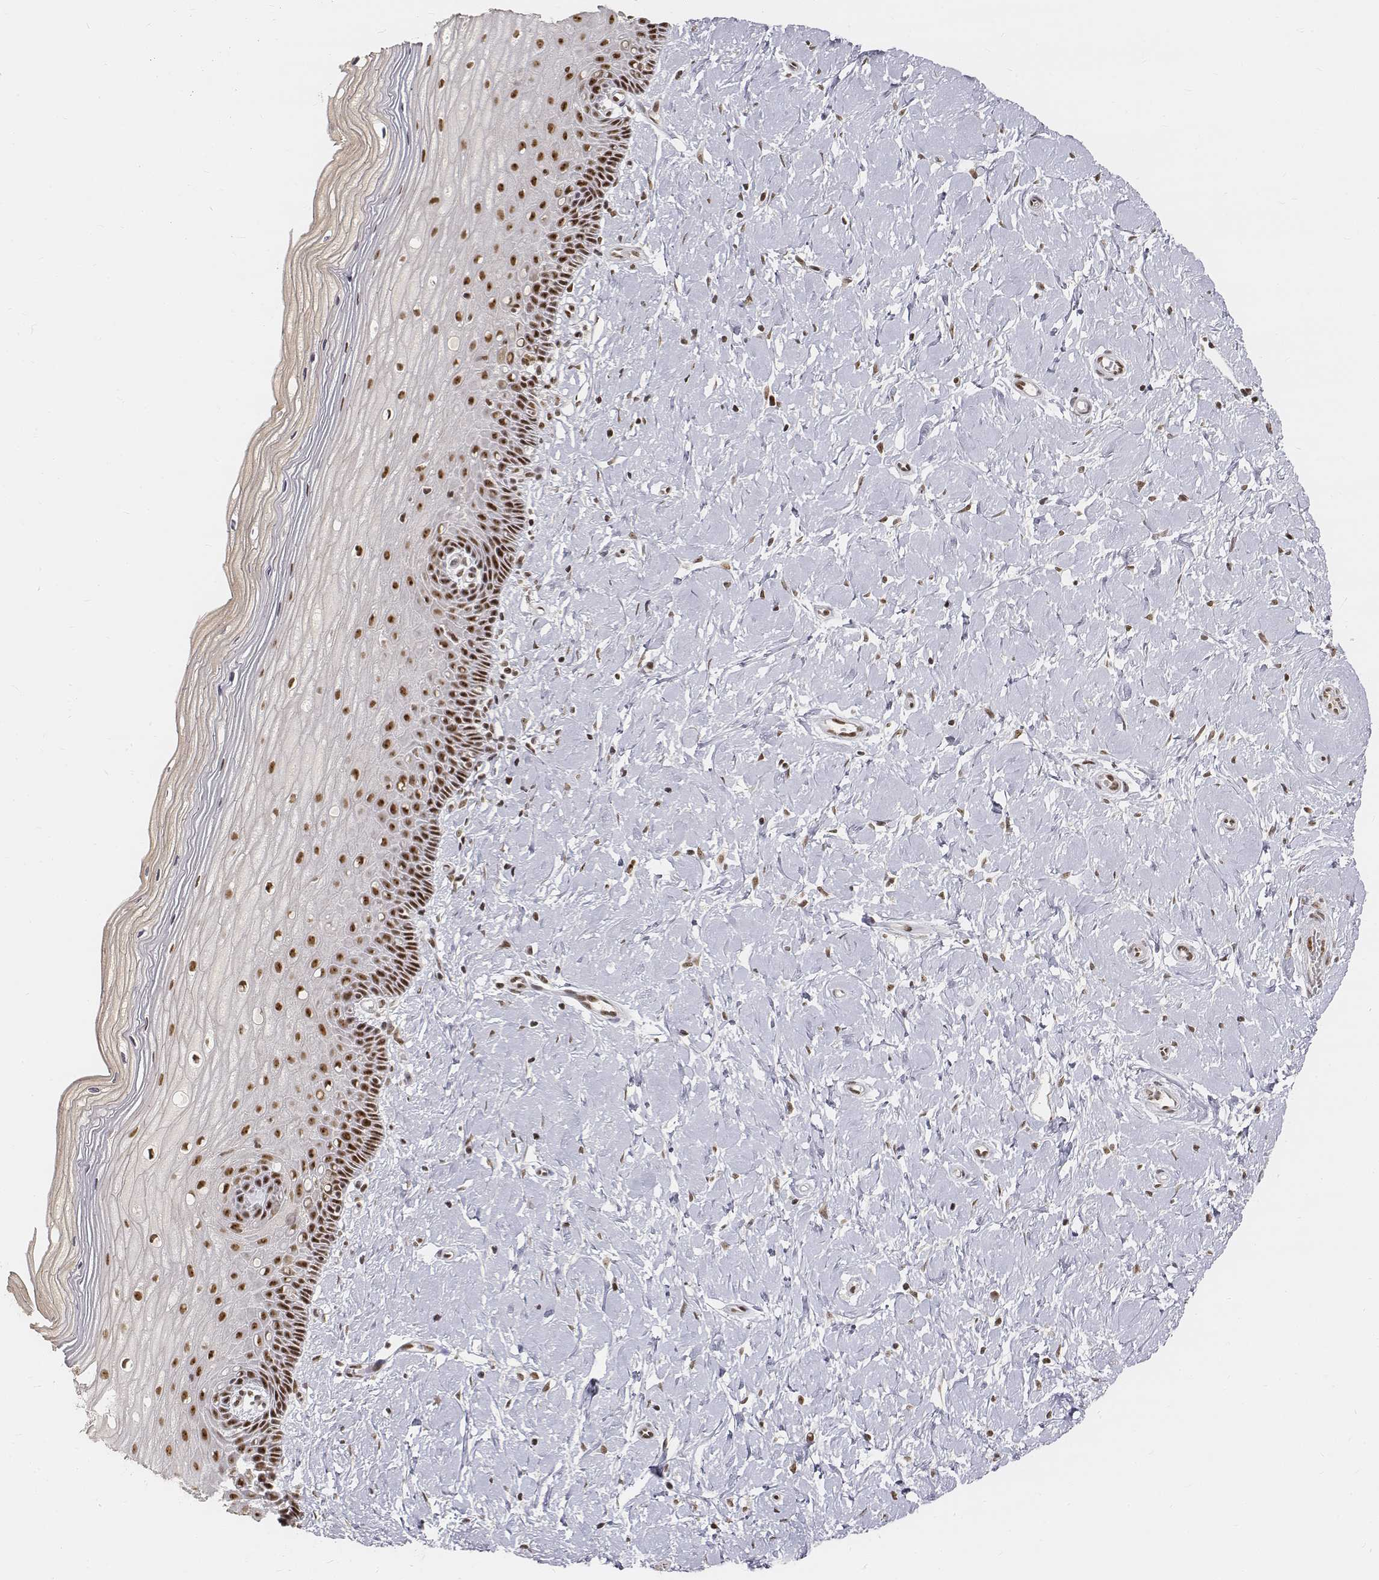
{"staining": {"intensity": "weak", "quantity": ">75%", "location": "nuclear"}, "tissue": "cervix", "cell_type": "Glandular cells", "image_type": "normal", "snomed": [{"axis": "morphology", "description": "Normal tissue, NOS"}, {"axis": "topography", "description": "Cervix"}], "caption": "Immunohistochemistry (DAB) staining of normal human cervix displays weak nuclear protein staining in approximately >75% of glandular cells. The protein is shown in brown color, while the nuclei are stained blue.", "gene": "PHF6", "patient": {"sex": "female", "age": 37}}